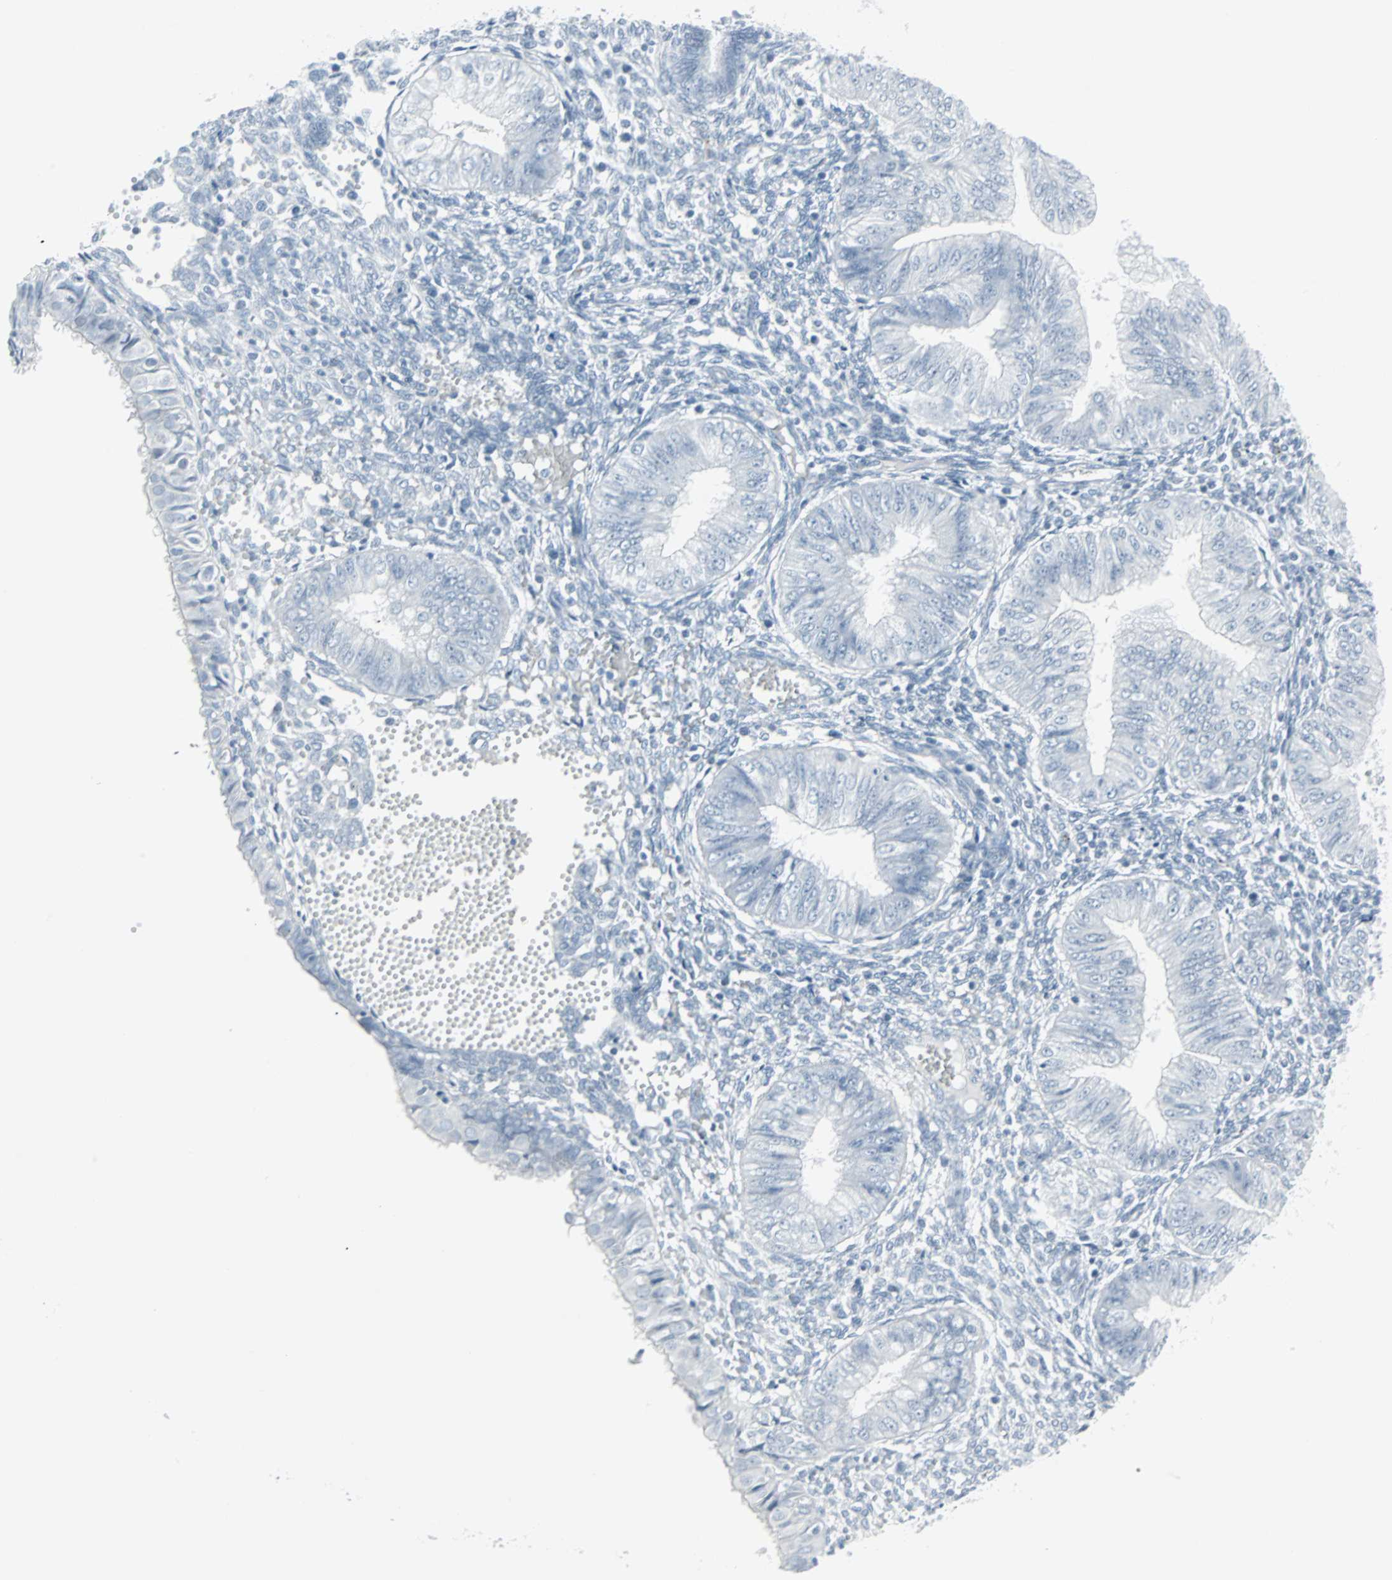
{"staining": {"intensity": "negative", "quantity": "none", "location": "none"}, "tissue": "endometrial cancer", "cell_type": "Tumor cells", "image_type": "cancer", "snomed": [{"axis": "morphology", "description": "Normal tissue, NOS"}, {"axis": "morphology", "description": "Adenocarcinoma, NOS"}, {"axis": "topography", "description": "Endometrium"}], "caption": "Human endometrial cancer stained for a protein using IHC shows no expression in tumor cells.", "gene": "LANCL3", "patient": {"sex": "female", "age": 53}}